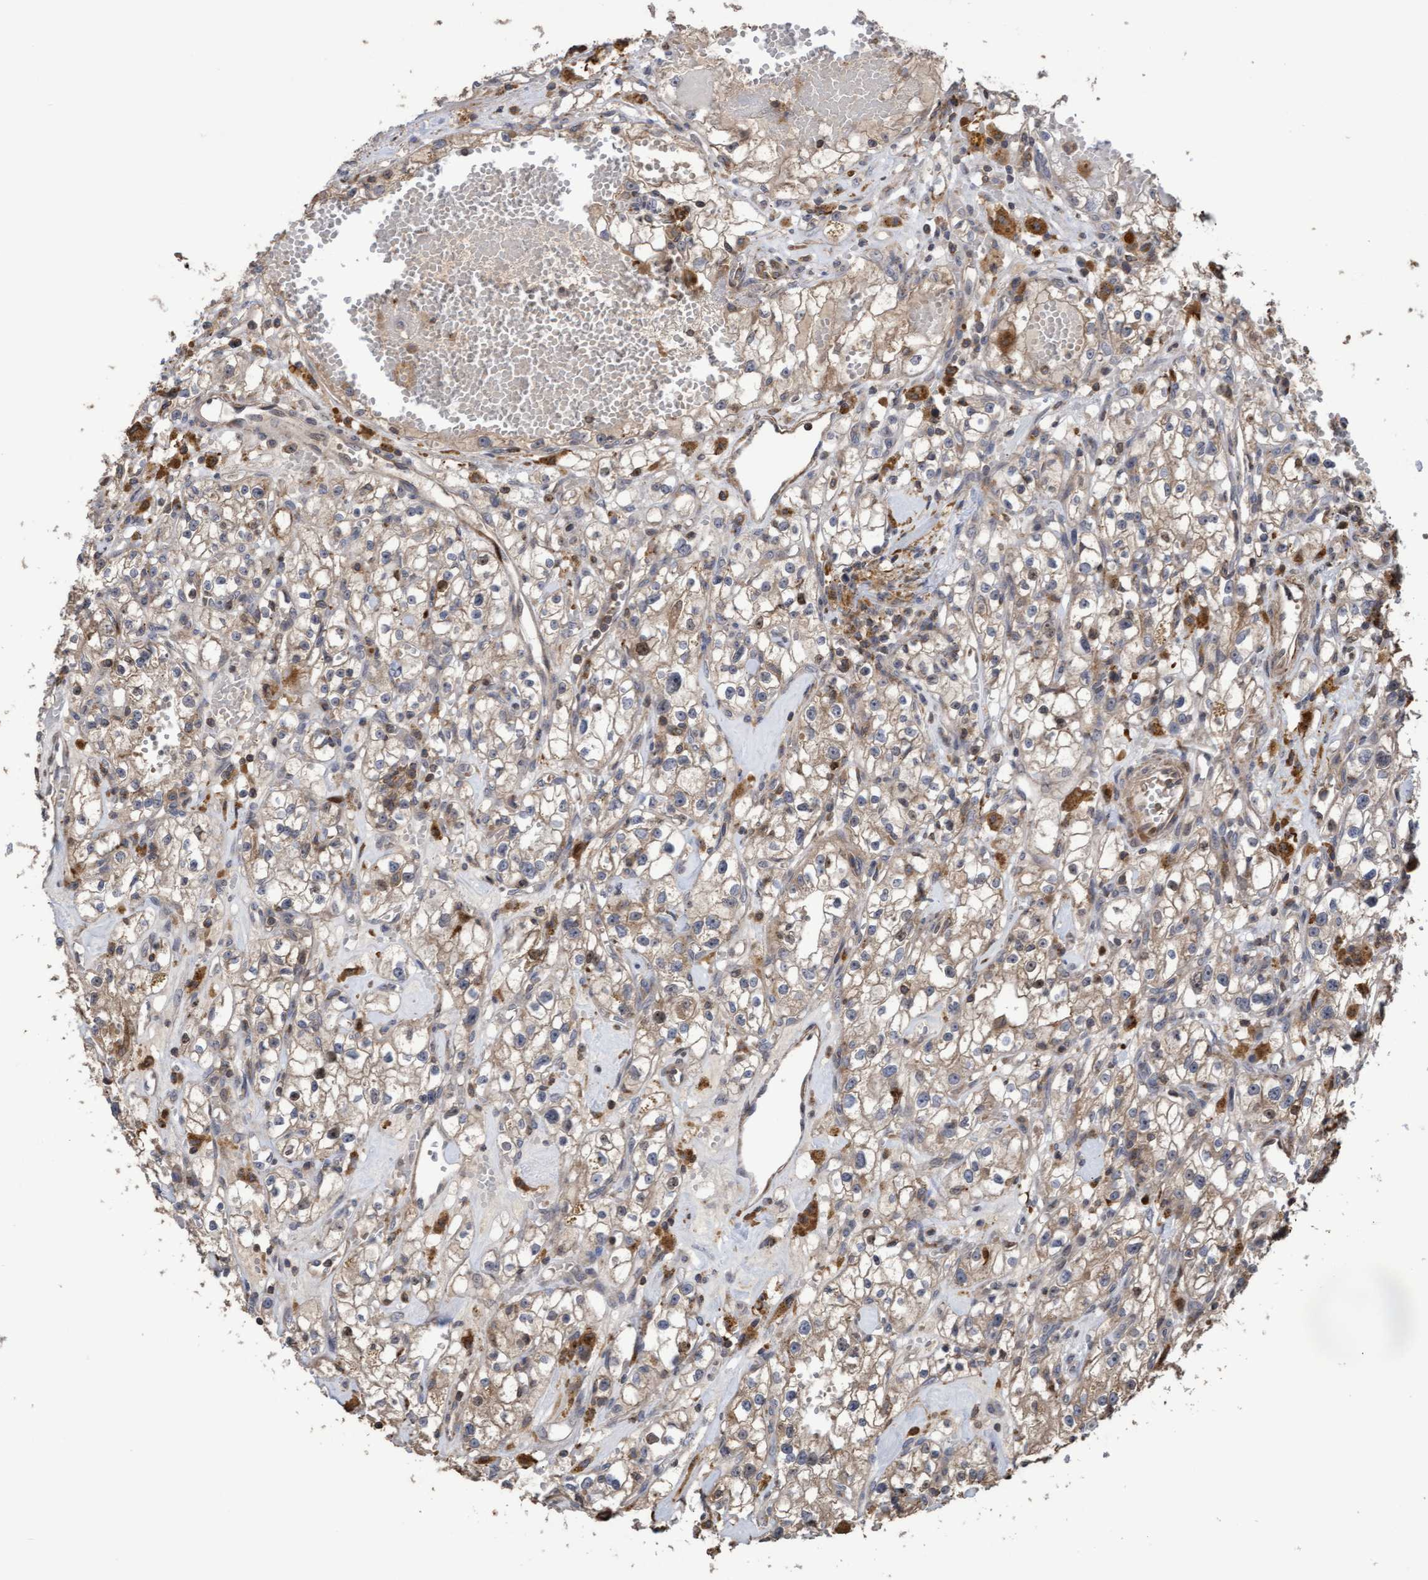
{"staining": {"intensity": "weak", "quantity": ">75%", "location": "cytoplasmic/membranous,nuclear"}, "tissue": "renal cancer", "cell_type": "Tumor cells", "image_type": "cancer", "snomed": [{"axis": "morphology", "description": "Adenocarcinoma, NOS"}, {"axis": "topography", "description": "Kidney"}], "caption": "This is an image of immunohistochemistry staining of adenocarcinoma (renal), which shows weak expression in the cytoplasmic/membranous and nuclear of tumor cells.", "gene": "SLBP", "patient": {"sex": "male", "age": 56}}